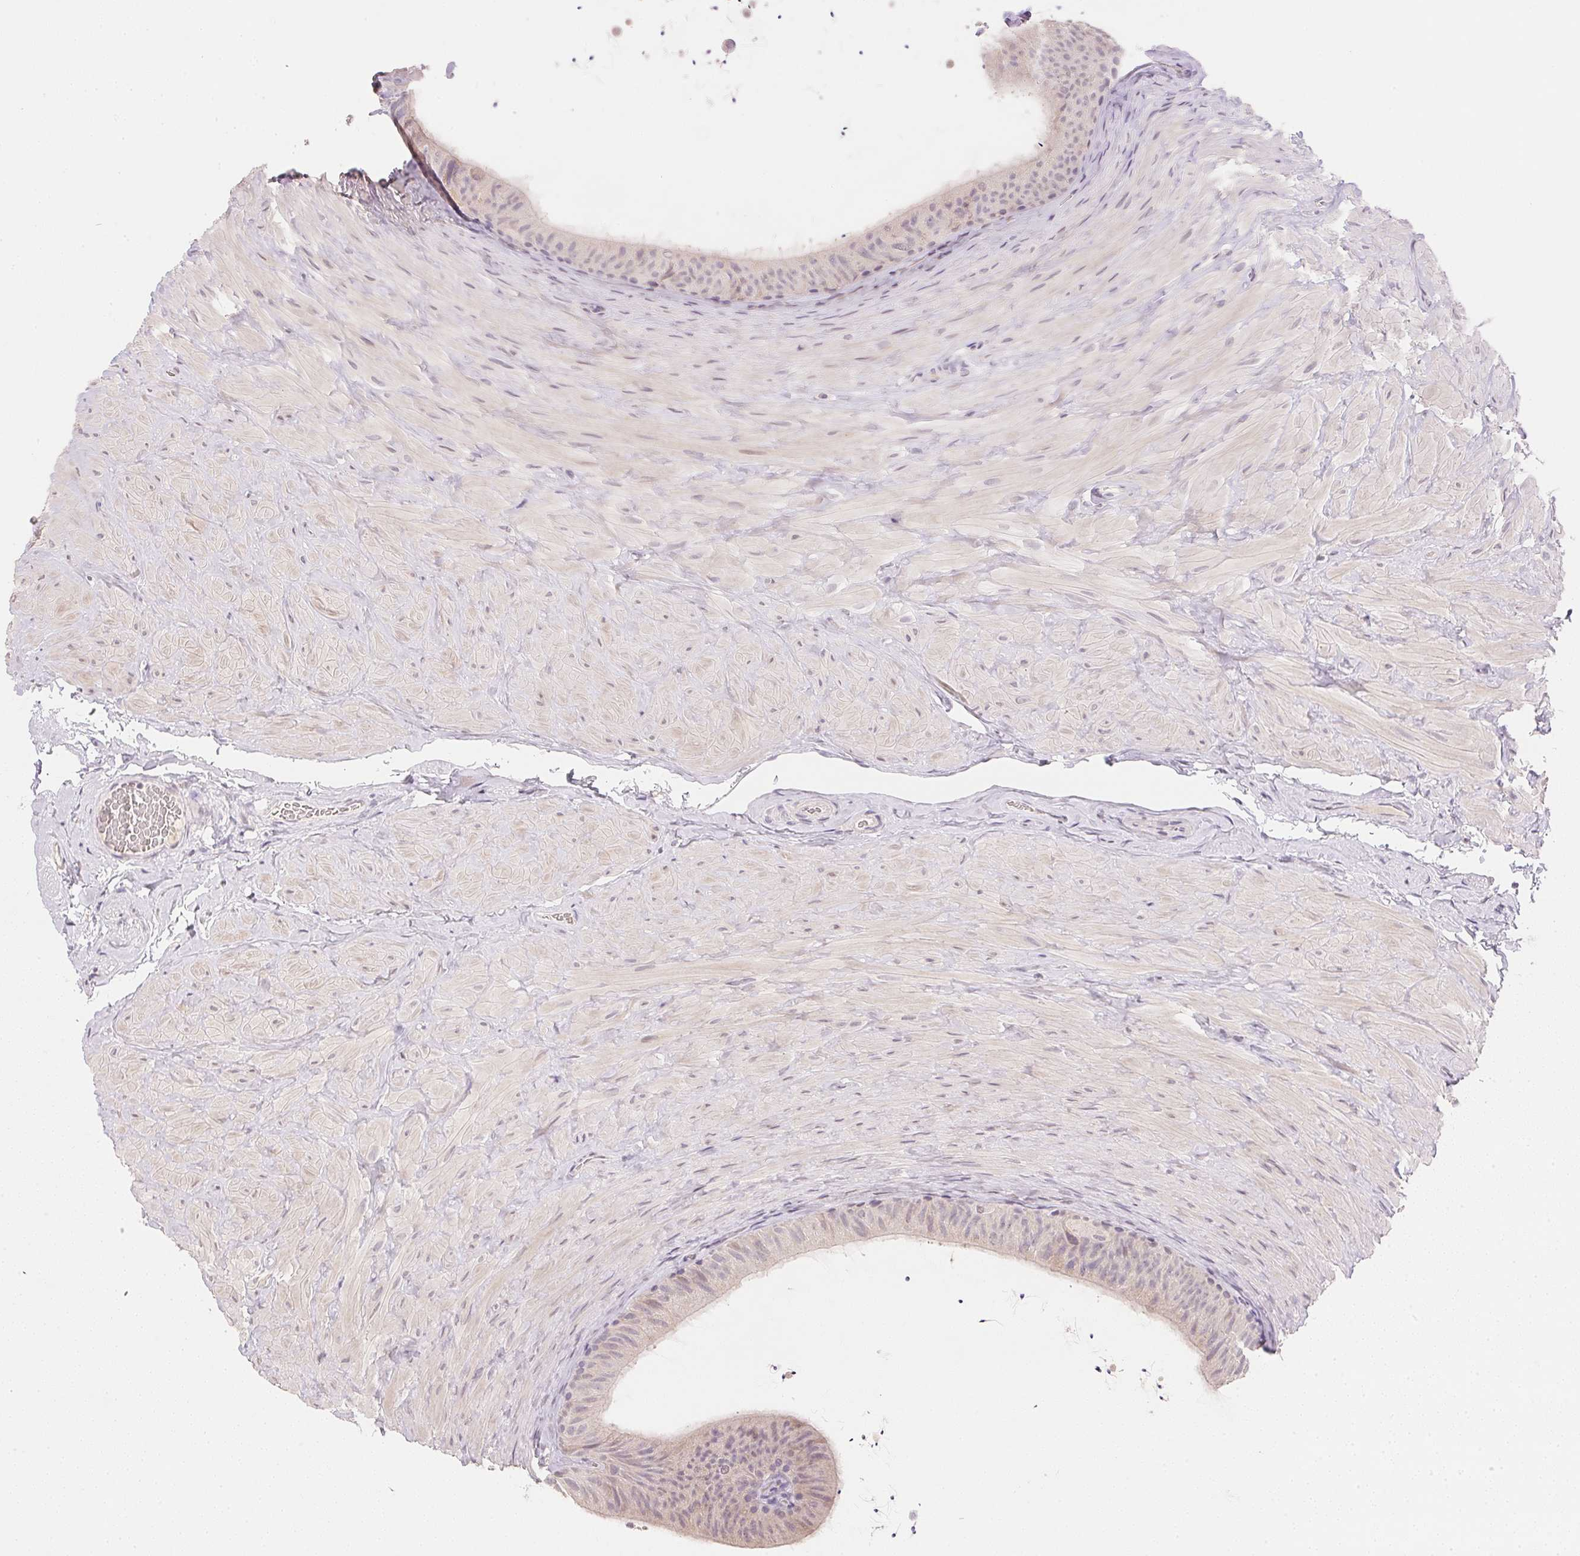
{"staining": {"intensity": "negative", "quantity": "none", "location": "none"}, "tissue": "epididymis", "cell_type": "Glandular cells", "image_type": "normal", "snomed": [{"axis": "morphology", "description": "Normal tissue, NOS"}, {"axis": "topography", "description": "Epididymis, spermatic cord, NOS"}, {"axis": "topography", "description": "Epididymis"}], "caption": "An IHC micrograph of normal epididymis is shown. There is no staining in glandular cells of epididymis.", "gene": "DHCR24", "patient": {"sex": "male", "age": 31}}